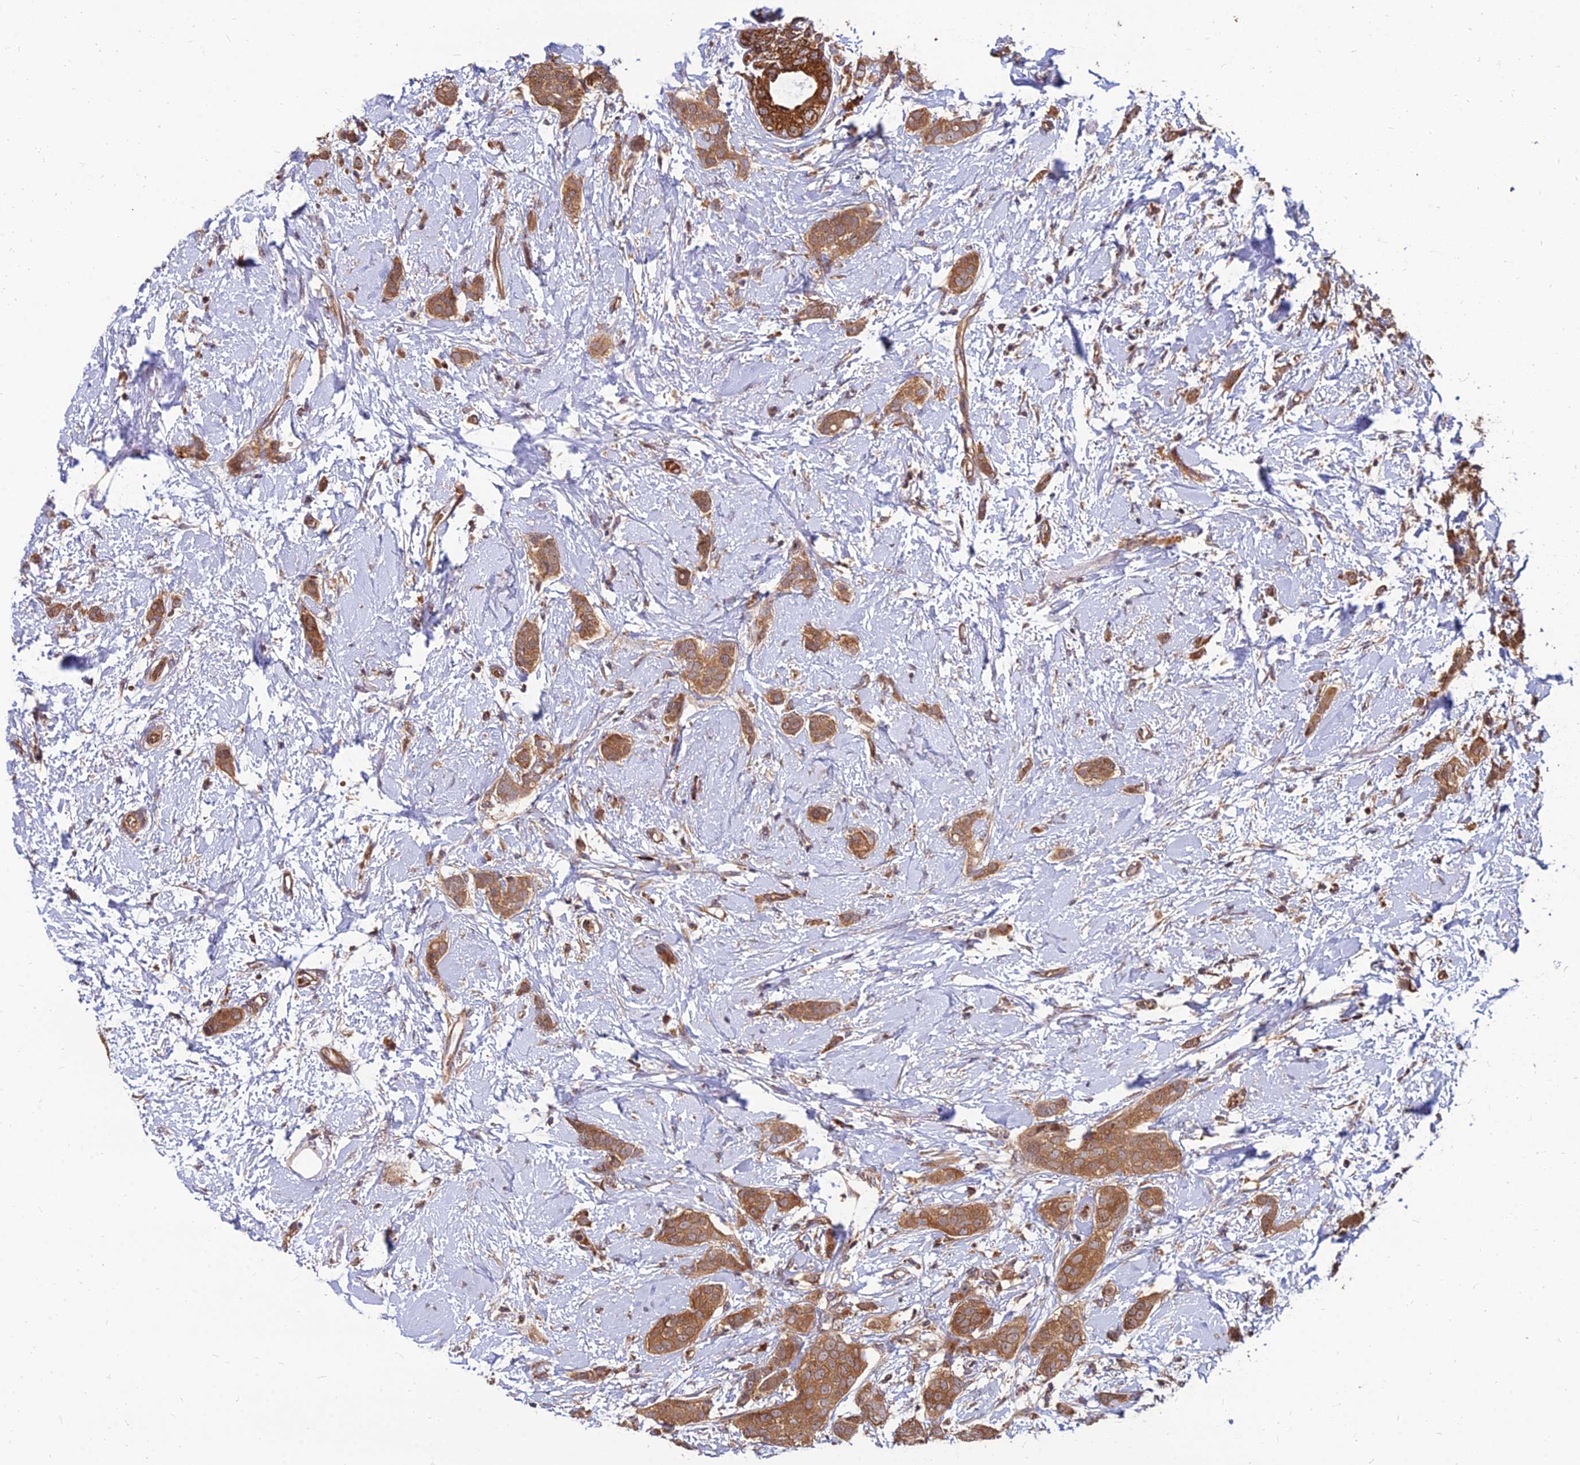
{"staining": {"intensity": "moderate", "quantity": ">75%", "location": "cytoplasmic/membranous"}, "tissue": "breast cancer", "cell_type": "Tumor cells", "image_type": "cancer", "snomed": [{"axis": "morphology", "description": "Duct carcinoma"}, {"axis": "topography", "description": "Breast"}], "caption": "Human breast cancer stained for a protein (brown) shows moderate cytoplasmic/membranous positive positivity in approximately >75% of tumor cells.", "gene": "CCT6B", "patient": {"sex": "female", "age": 72}}